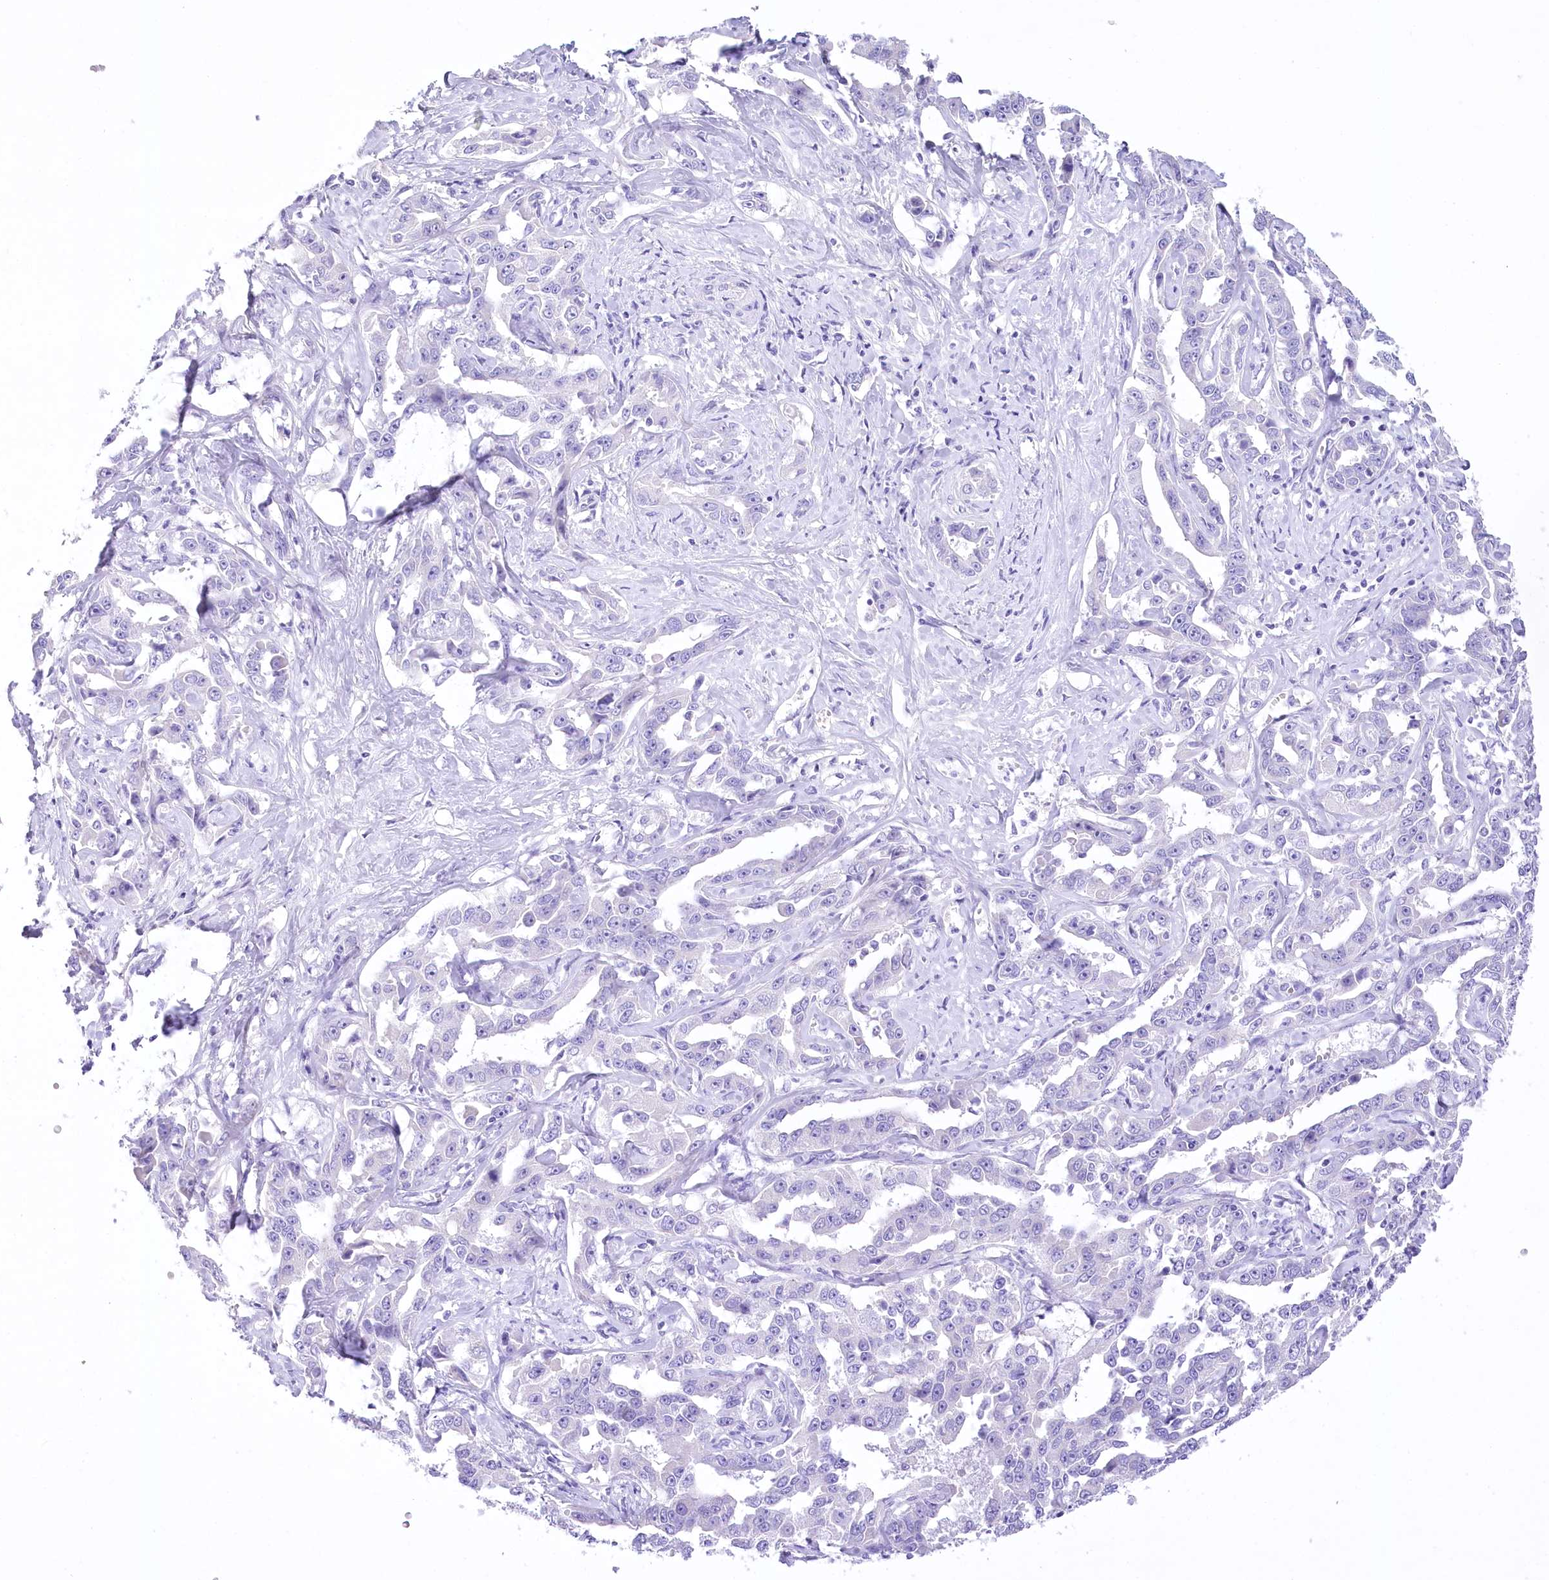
{"staining": {"intensity": "negative", "quantity": "none", "location": "none"}, "tissue": "liver cancer", "cell_type": "Tumor cells", "image_type": "cancer", "snomed": [{"axis": "morphology", "description": "Cholangiocarcinoma"}, {"axis": "topography", "description": "Liver"}], "caption": "Tumor cells are negative for protein expression in human cholangiocarcinoma (liver).", "gene": "PBLD", "patient": {"sex": "male", "age": 59}}